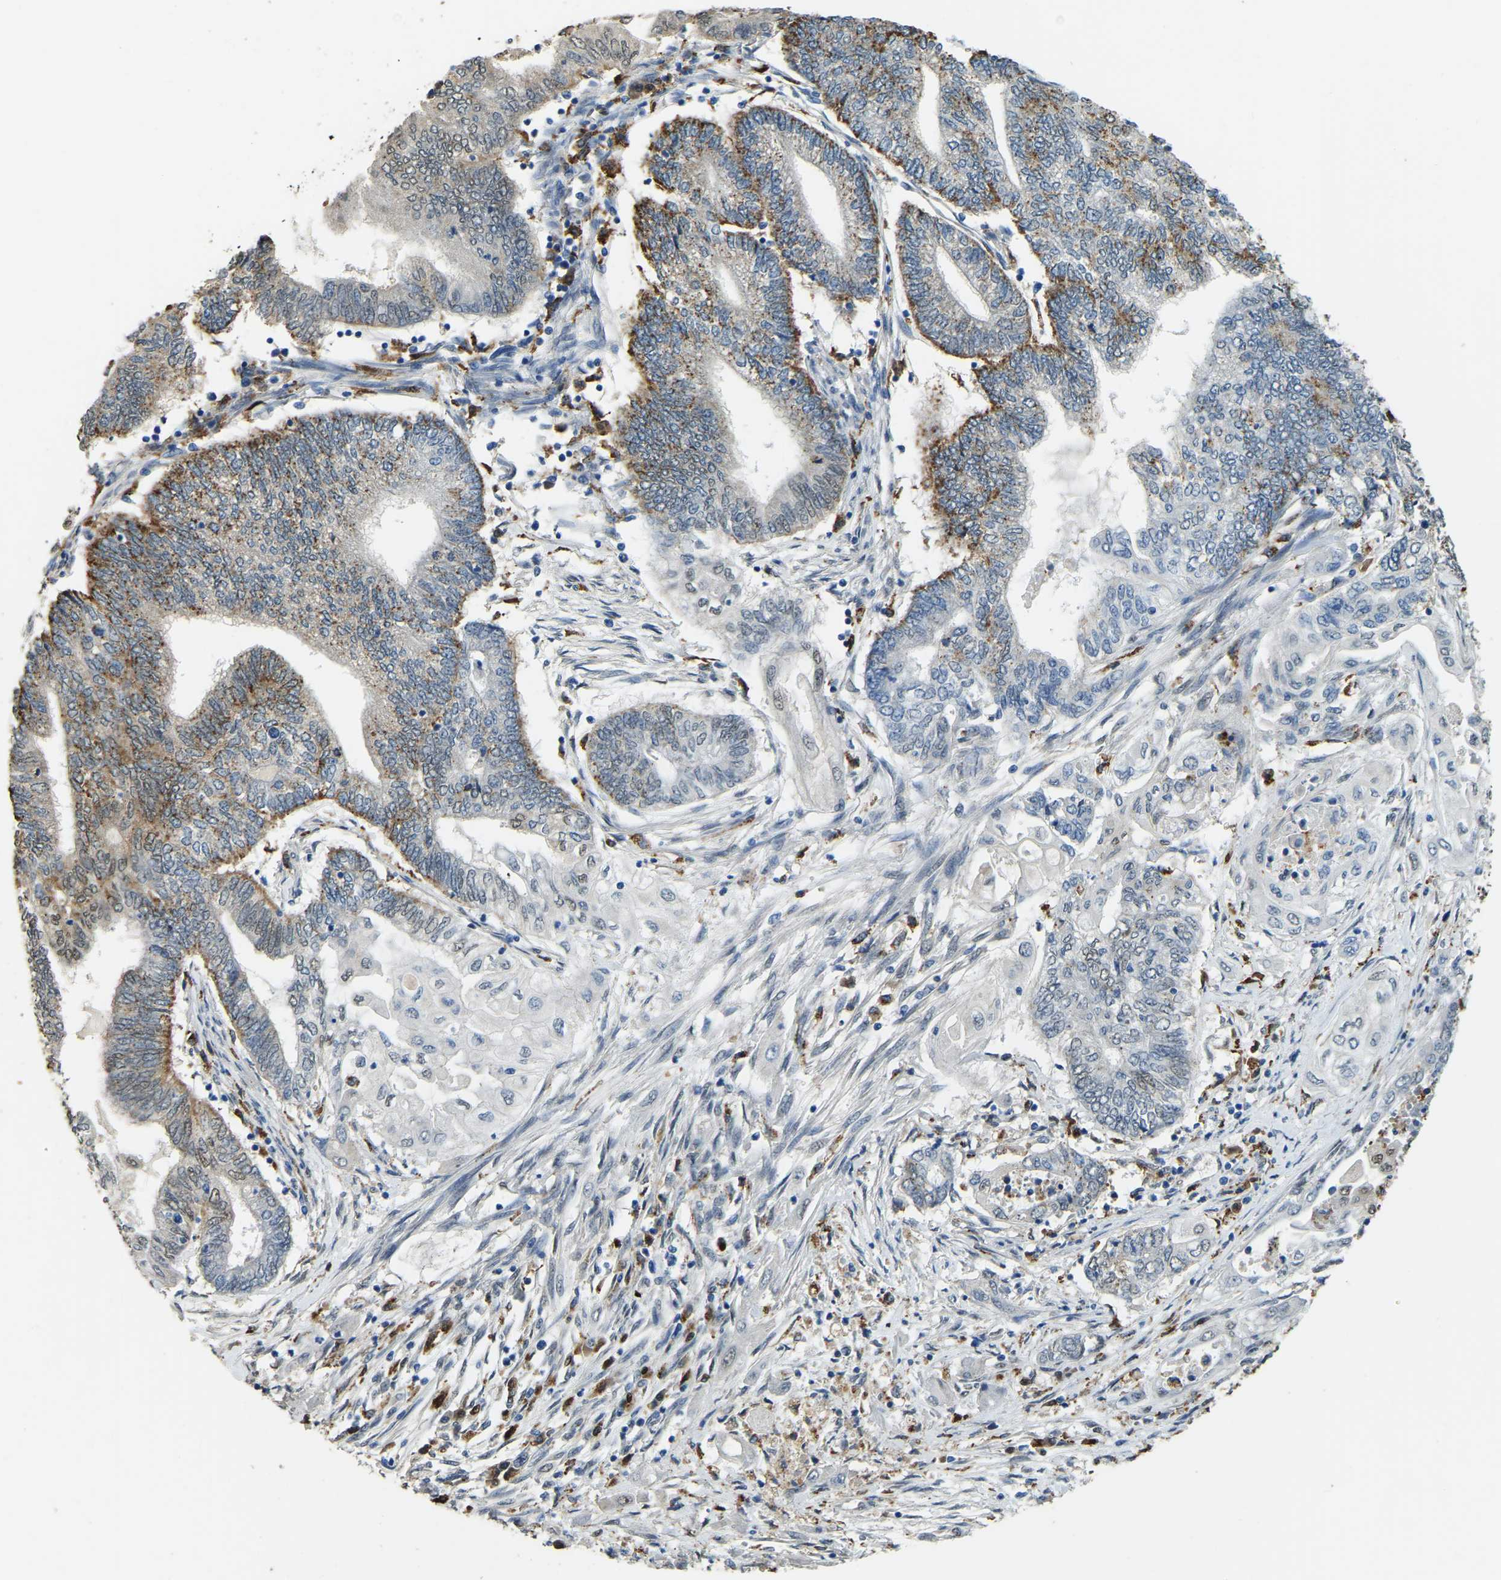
{"staining": {"intensity": "moderate", "quantity": "25%-75%", "location": "cytoplasmic/membranous,nuclear"}, "tissue": "endometrial cancer", "cell_type": "Tumor cells", "image_type": "cancer", "snomed": [{"axis": "morphology", "description": "Adenocarcinoma, NOS"}, {"axis": "topography", "description": "Uterus"}, {"axis": "topography", "description": "Endometrium"}], "caption": "Immunohistochemistry image of neoplastic tissue: adenocarcinoma (endometrial) stained using immunohistochemistry (IHC) demonstrates medium levels of moderate protein expression localized specifically in the cytoplasmic/membranous and nuclear of tumor cells, appearing as a cytoplasmic/membranous and nuclear brown color.", "gene": "NANS", "patient": {"sex": "female", "age": 70}}